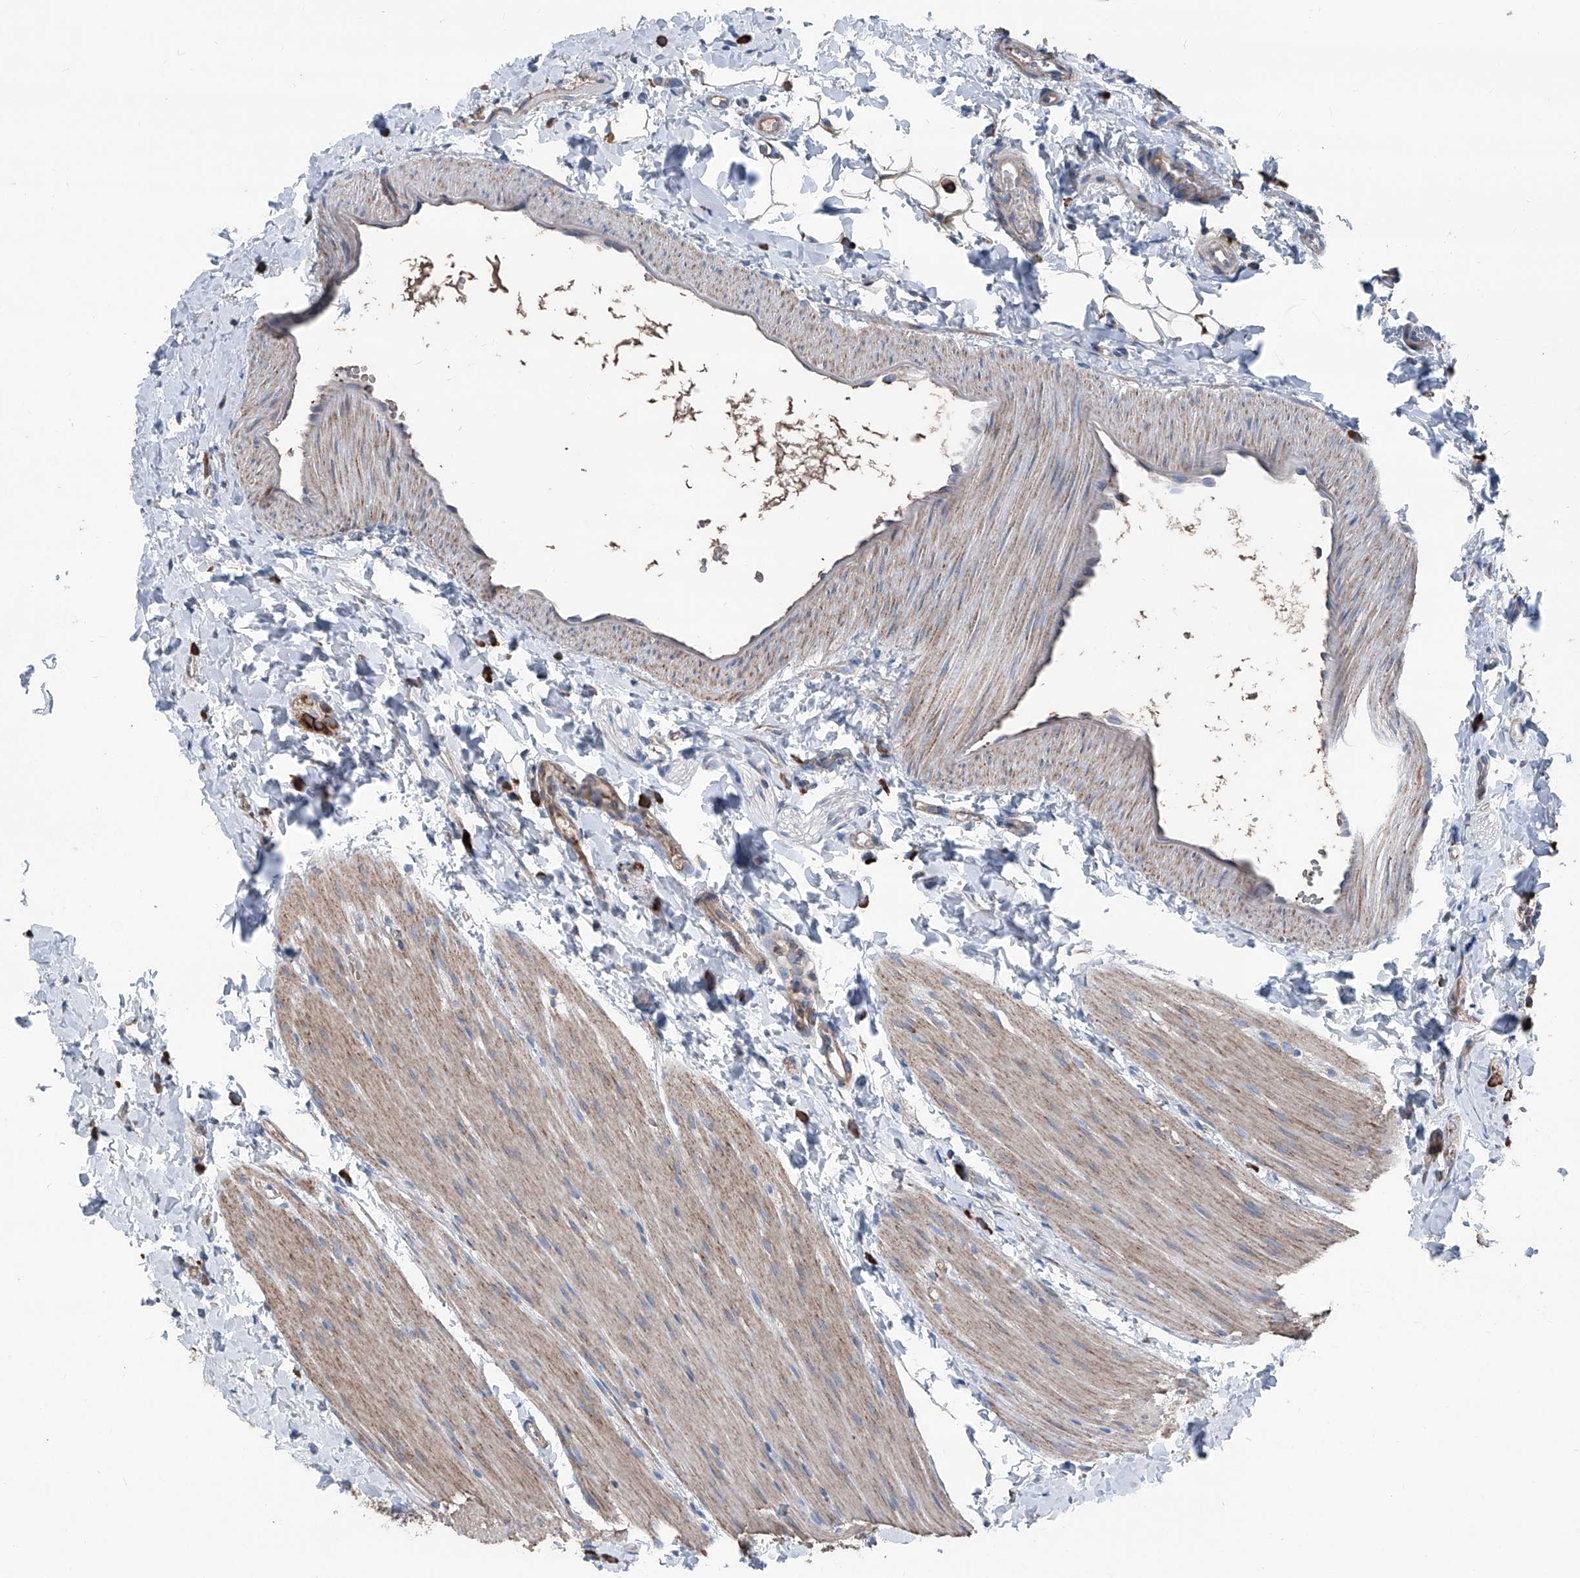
{"staining": {"intensity": "strong", "quantity": ">75%", "location": "cytoplasmic/membranous"}, "tissue": "small intestine", "cell_type": "Glandular cells", "image_type": "normal", "snomed": [{"axis": "morphology", "description": "Normal tissue, NOS"}, {"axis": "topography", "description": "Small intestine"}], "caption": "IHC of benign human small intestine displays high levels of strong cytoplasmic/membranous expression in approximately >75% of glandular cells. (Brightfield microscopy of DAB IHC at high magnification).", "gene": "GPAT3", "patient": {"sex": "male", "age": 7}}